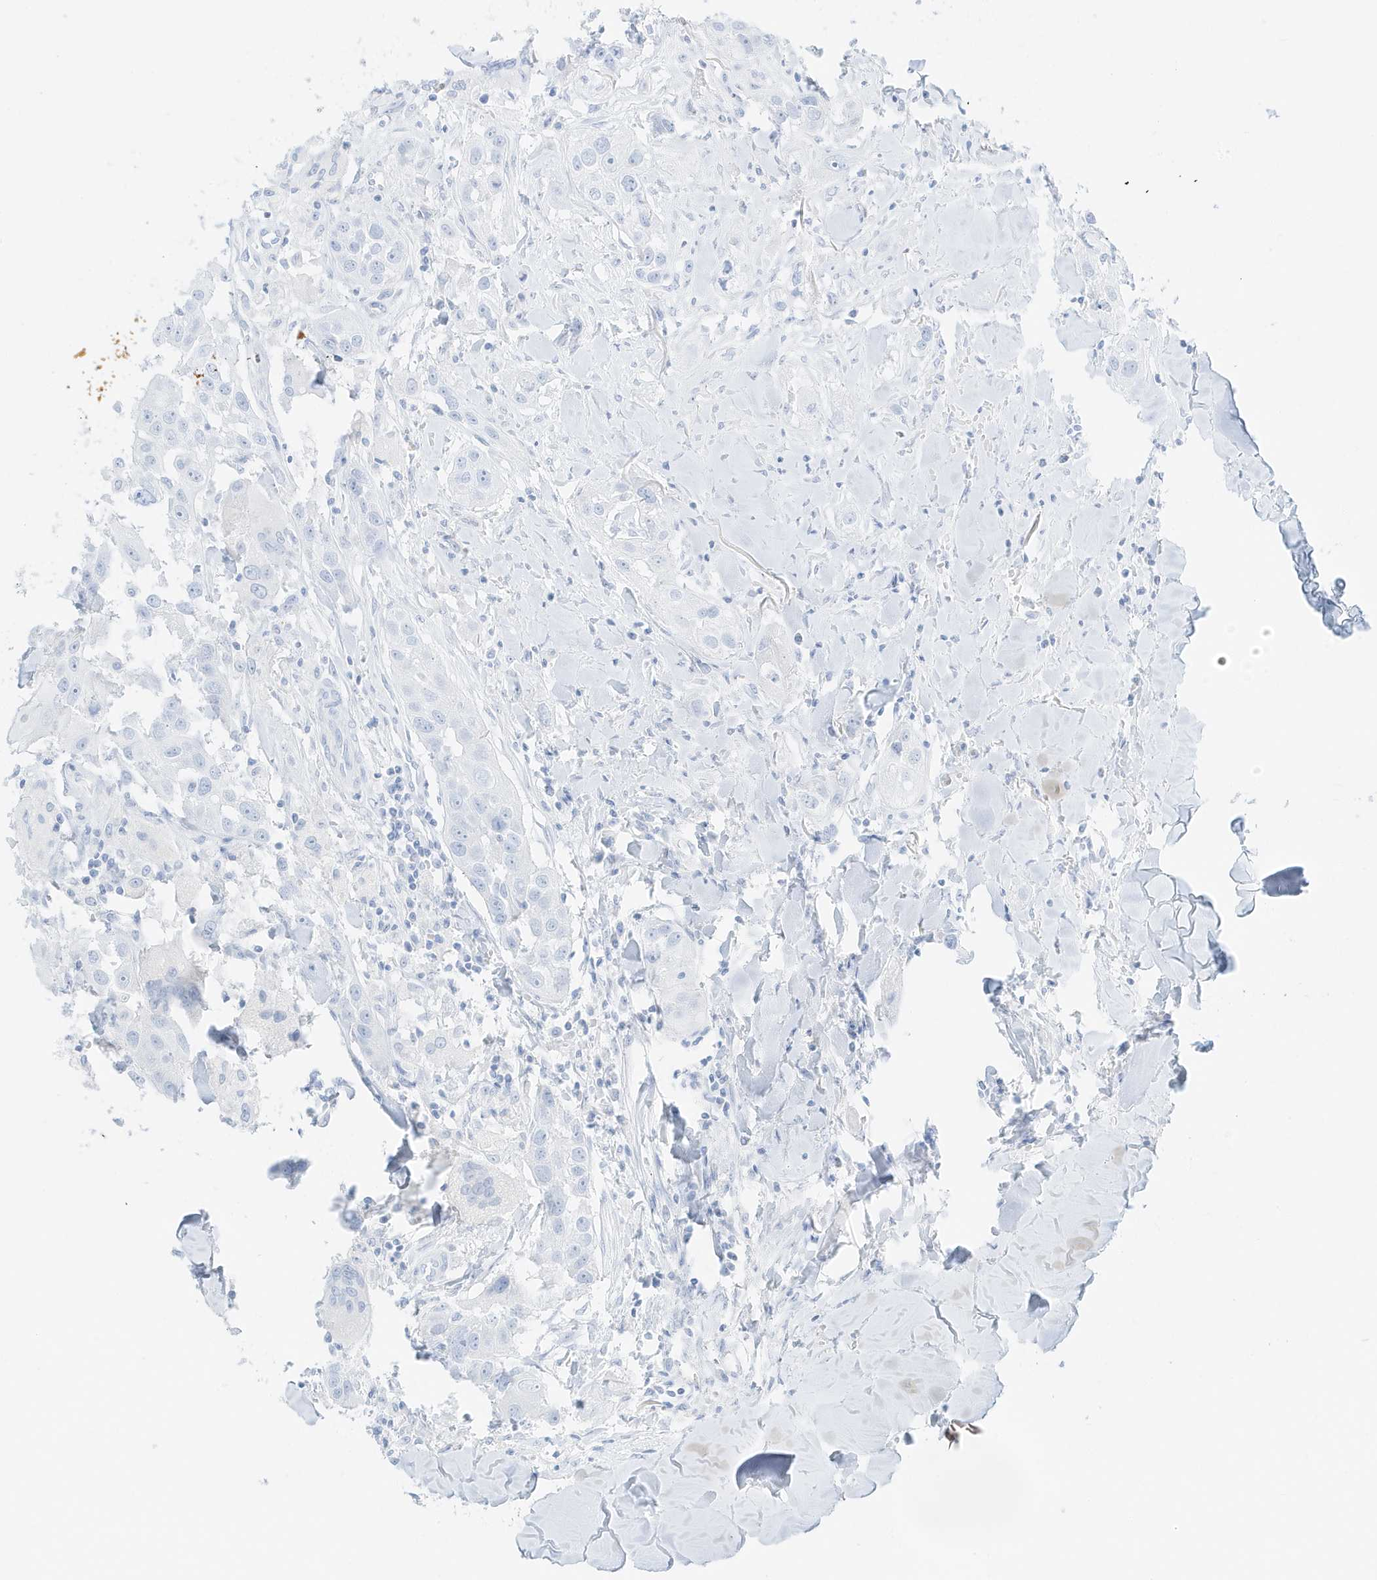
{"staining": {"intensity": "negative", "quantity": "none", "location": "none"}, "tissue": "head and neck cancer", "cell_type": "Tumor cells", "image_type": "cancer", "snomed": [{"axis": "morphology", "description": "Normal tissue, NOS"}, {"axis": "morphology", "description": "Squamous cell carcinoma, NOS"}, {"axis": "topography", "description": "Skeletal muscle"}, {"axis": "topography", "description": "Head-Neck"}], "caption": "A high-resolution micrograph shows IHC staining of head and neck cancer (squamous cell carcinoma), which displays no significant positivity in tumor cells.", "gene": "SLC22A13", "patient": {"sex": "male", "age": 51}}